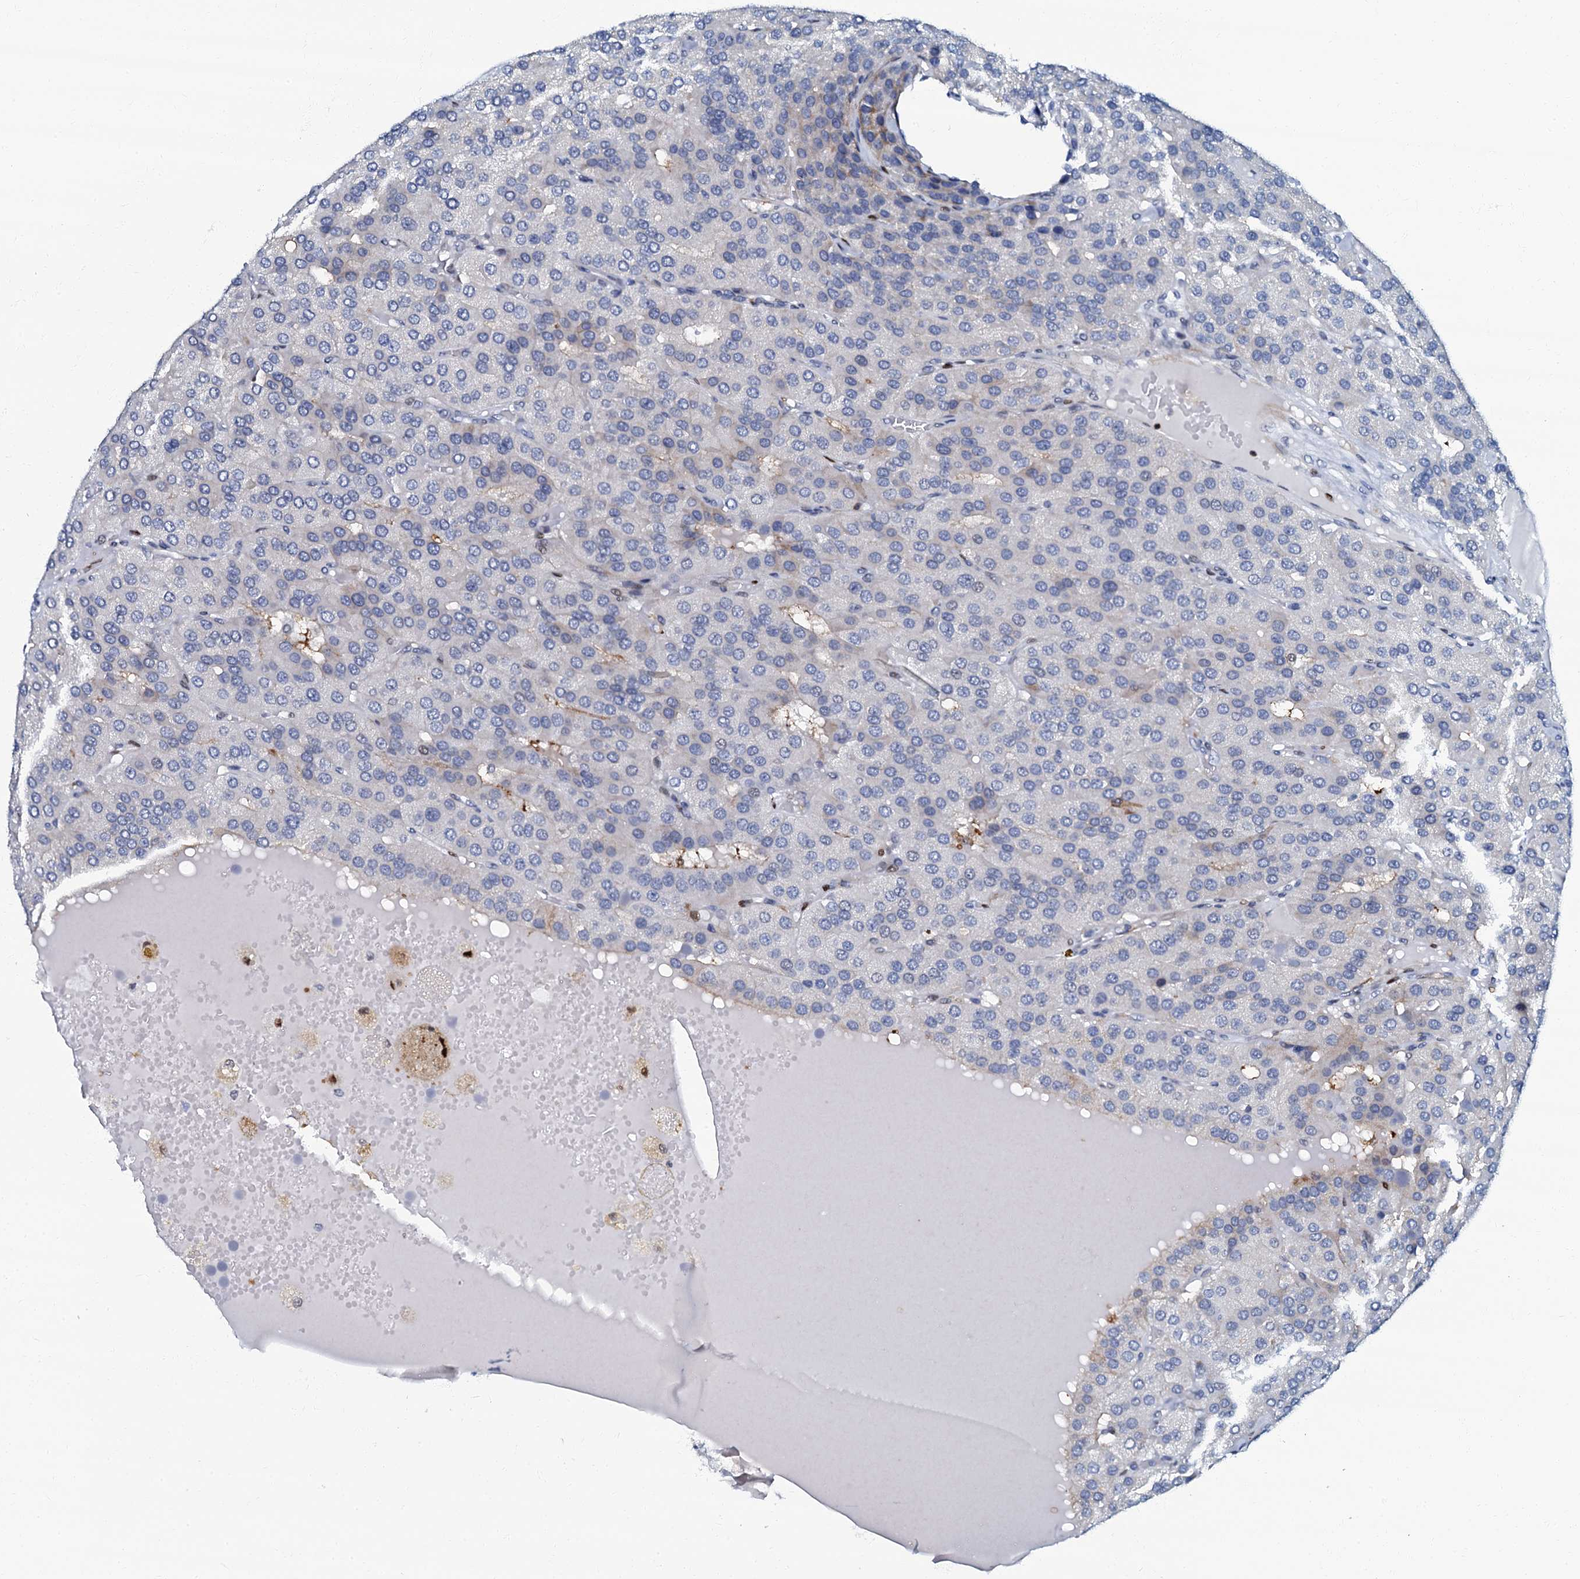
{"staining": {"intensity": "negative", "quantity": "none", "location": "none"}, "tissue": "parathyroid gland", "cell_type": "Glandular cells", "image_type": "normal", "snomed": [{"axis": "morphology", "description": "Normal tissue, NOS"}, {"axis": "morphology", "description": "Adenoma, NOS"}, {"axis": "topography", "description": "Parathyroid gland"}], "caption": "Immunohistochemical staining of unremarkable parathyroid gland demonstrates no significant expression in glandular cells.", "gene": "MFSD5", "patient": {"sex": "female", "age": 86}}